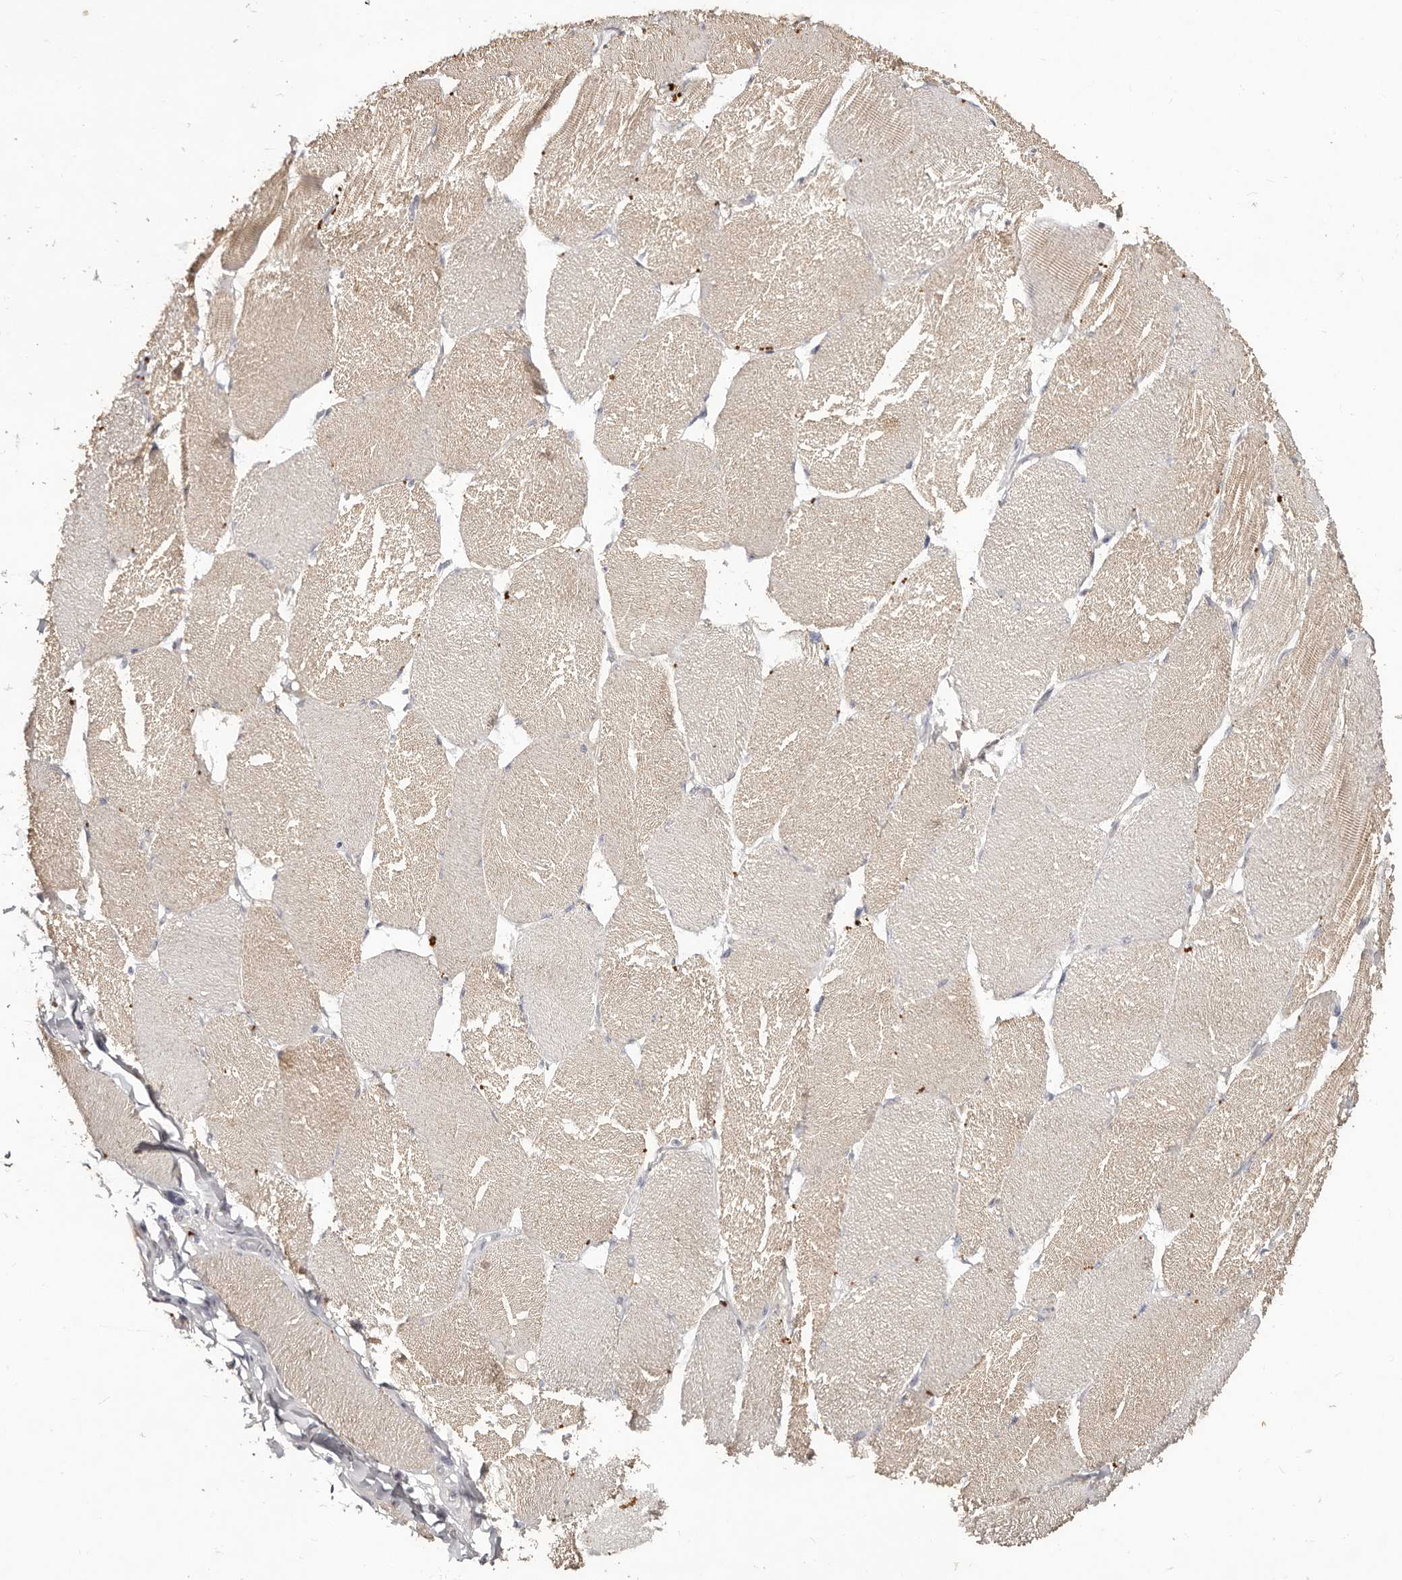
{"staining": {"intensity": "weak", "quantity": "25%-75%", "location": "cytoplasmic/membranous"}, "tissue": "skeletal muscle", "cell_type": "Myocytes", "image_type": "normal", "snomed": [{"axis": "morphology", "description": "Normal tissue, NOS"}, {"axis": "topography", "description": "Skin"}, {"axis": "topography", "description": "Skeletal muscle"}], "caption": "A photomicrograph of skeletal muscle stained for a protein demonstrates weak cytoplasmic/membranous brown staining in myocytes. (Stains: DAB (3,3'-diaminobenzidine) in brown, nuclei in blue, Microscopy: brightfield microscopy at high magnification).", "gene": "SCUBE2", "patient": {"sex": "male", "age": 83}}